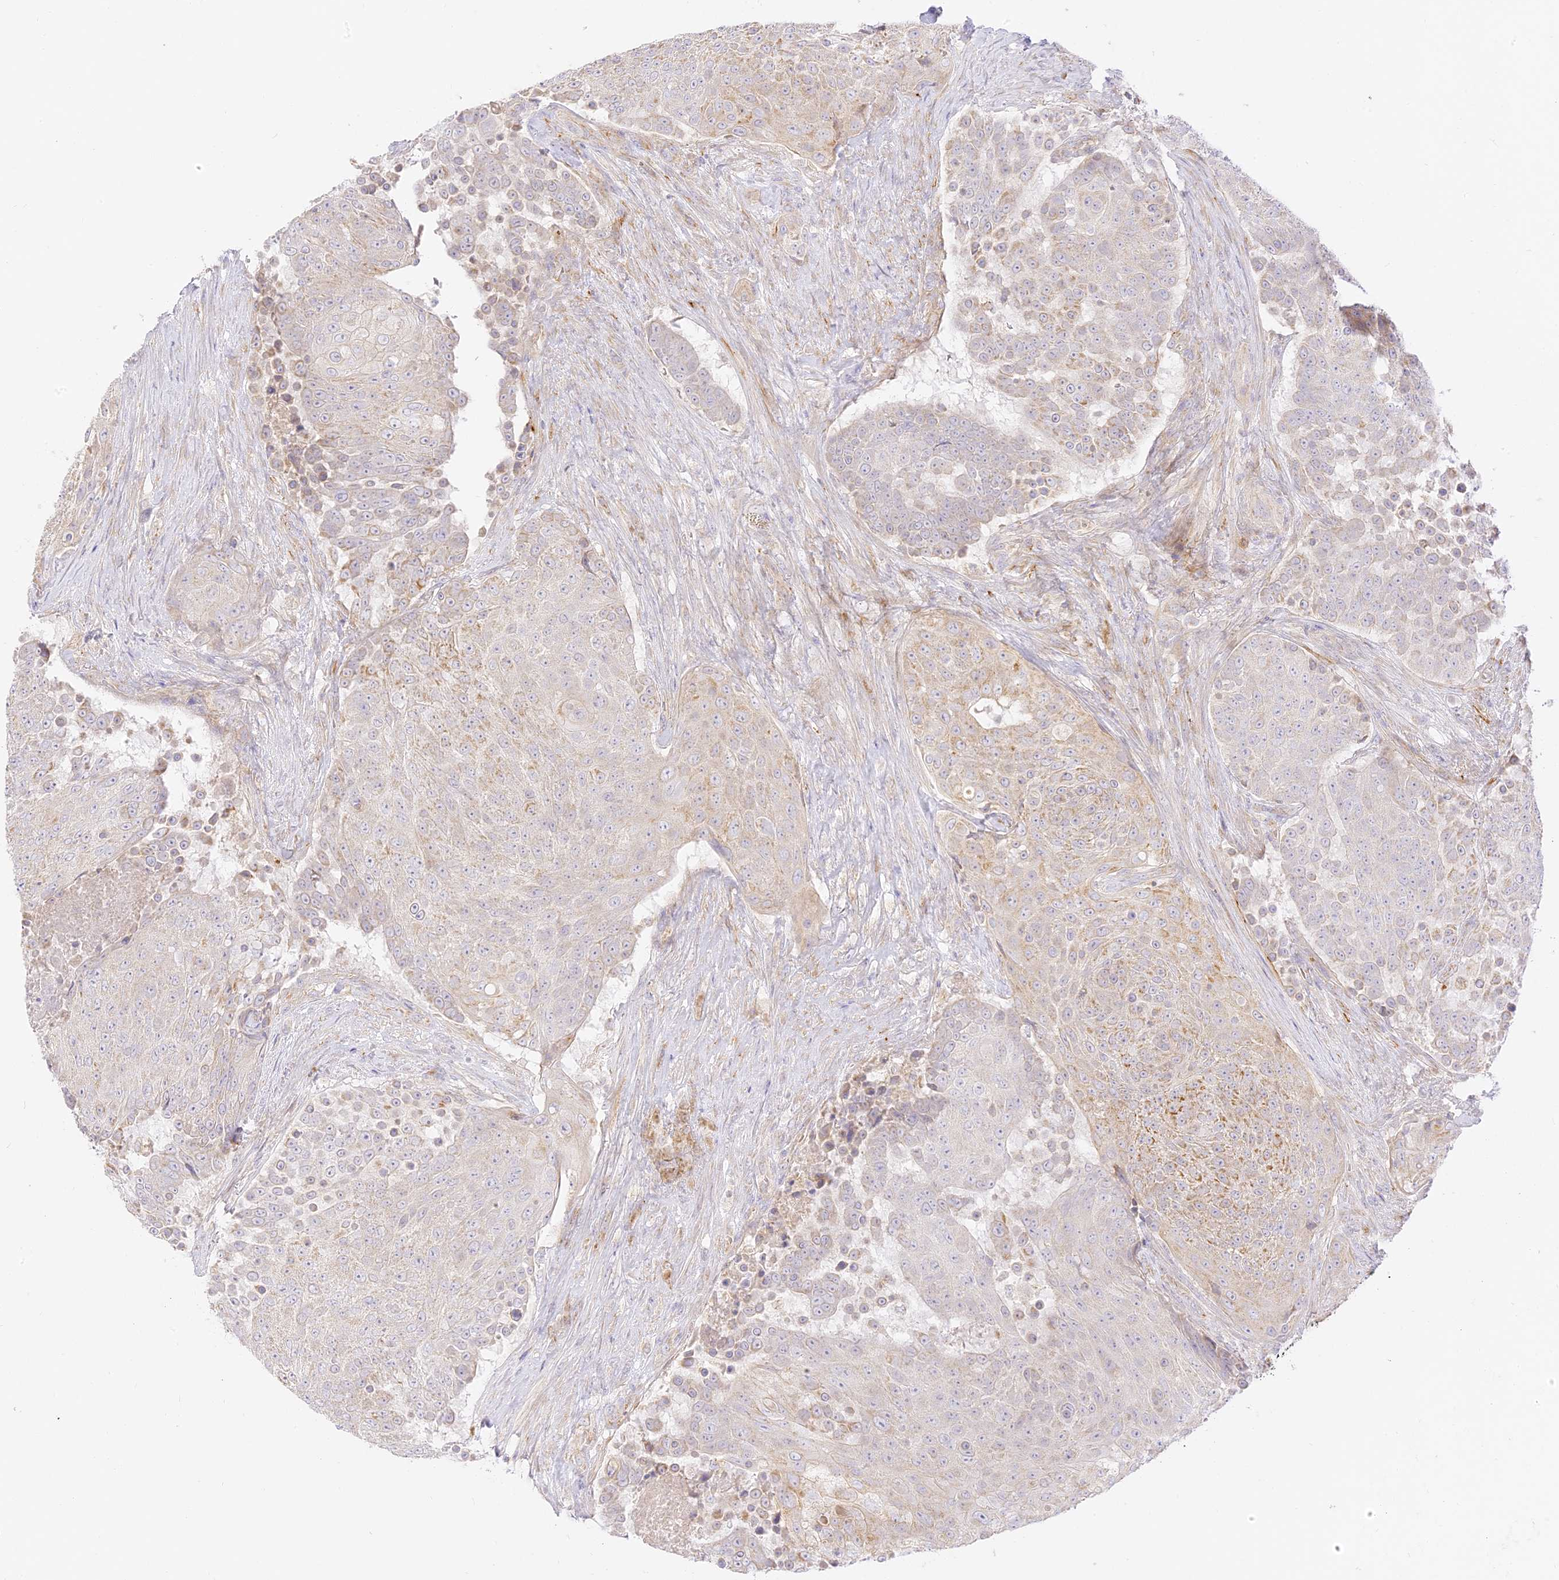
{"staining": {"intensity": "weak", "quantity": "<25%", "location": "cytoplasmic/membranous"}, "tissue": "urothelial cancer", "cell_type": "Tumor cells", "image_type": "cancer", "snomed": [{"axis": "morphology", "description": "Urothelial carcinoma, High grade"}, {"axis": "topography", "description": "Urinary bladder"}], "caption": "Immunohistochemistry (IHC) of human urothelial carcinoma (high-grade) exhibits no expression in tumor cells.", "gene": "LRRC15", "patient": {"sex": "female", "age": 63}}